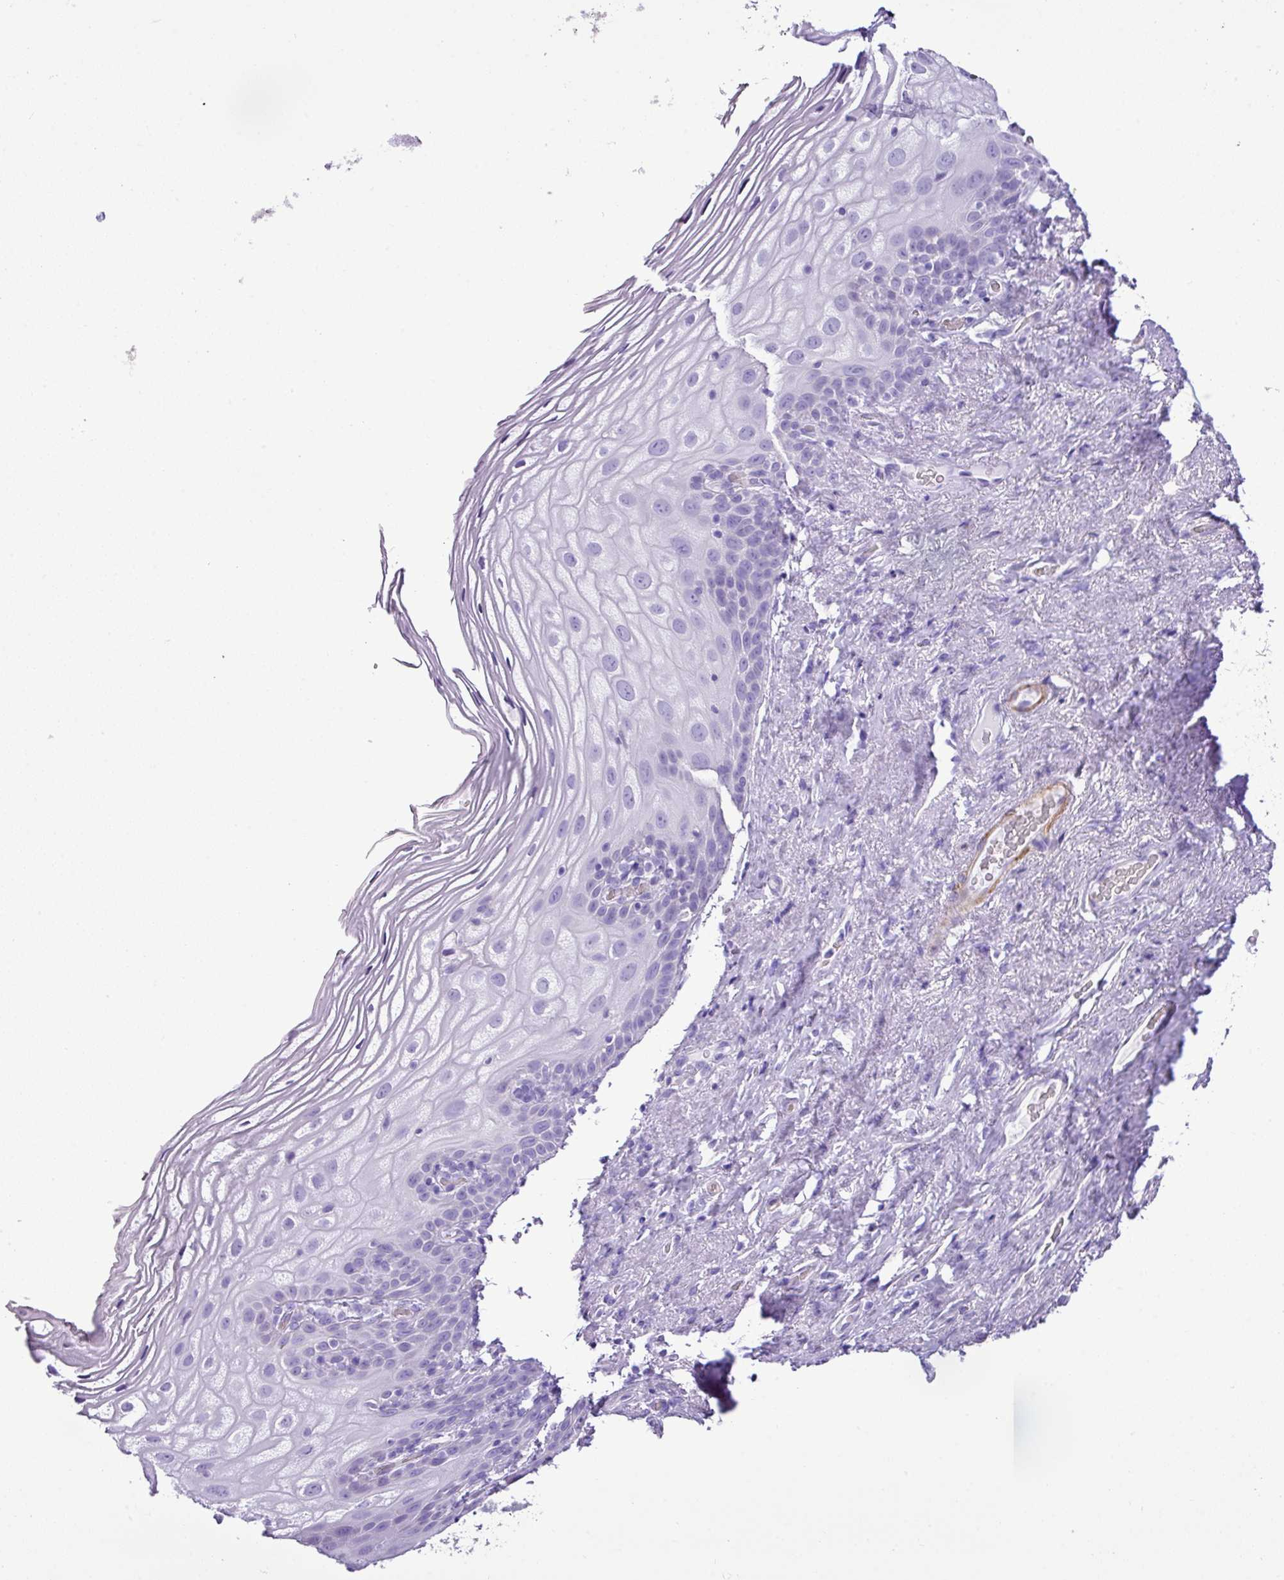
{"staining": {"intensity": "negative", "quantity": "none", "location": "none"}, "tissue": "vagina", "cell_type": "Squamous epithelial cells", "image_type": "normal", "snomed": [{"axis": "morphology", "description": "Normal tissue, NOS"}, {"axis": "topography", "description": "Vagina"}, {"axis": "topography", "description": "Peripheral nerve tissue"}], "caption": "Photomicrograph shows no significant protein positivity in squamous epithelial cells of unremarkable vagina.", "gene": "ZSCAN5A", "patient": {"sex": "female", "age": 71}}